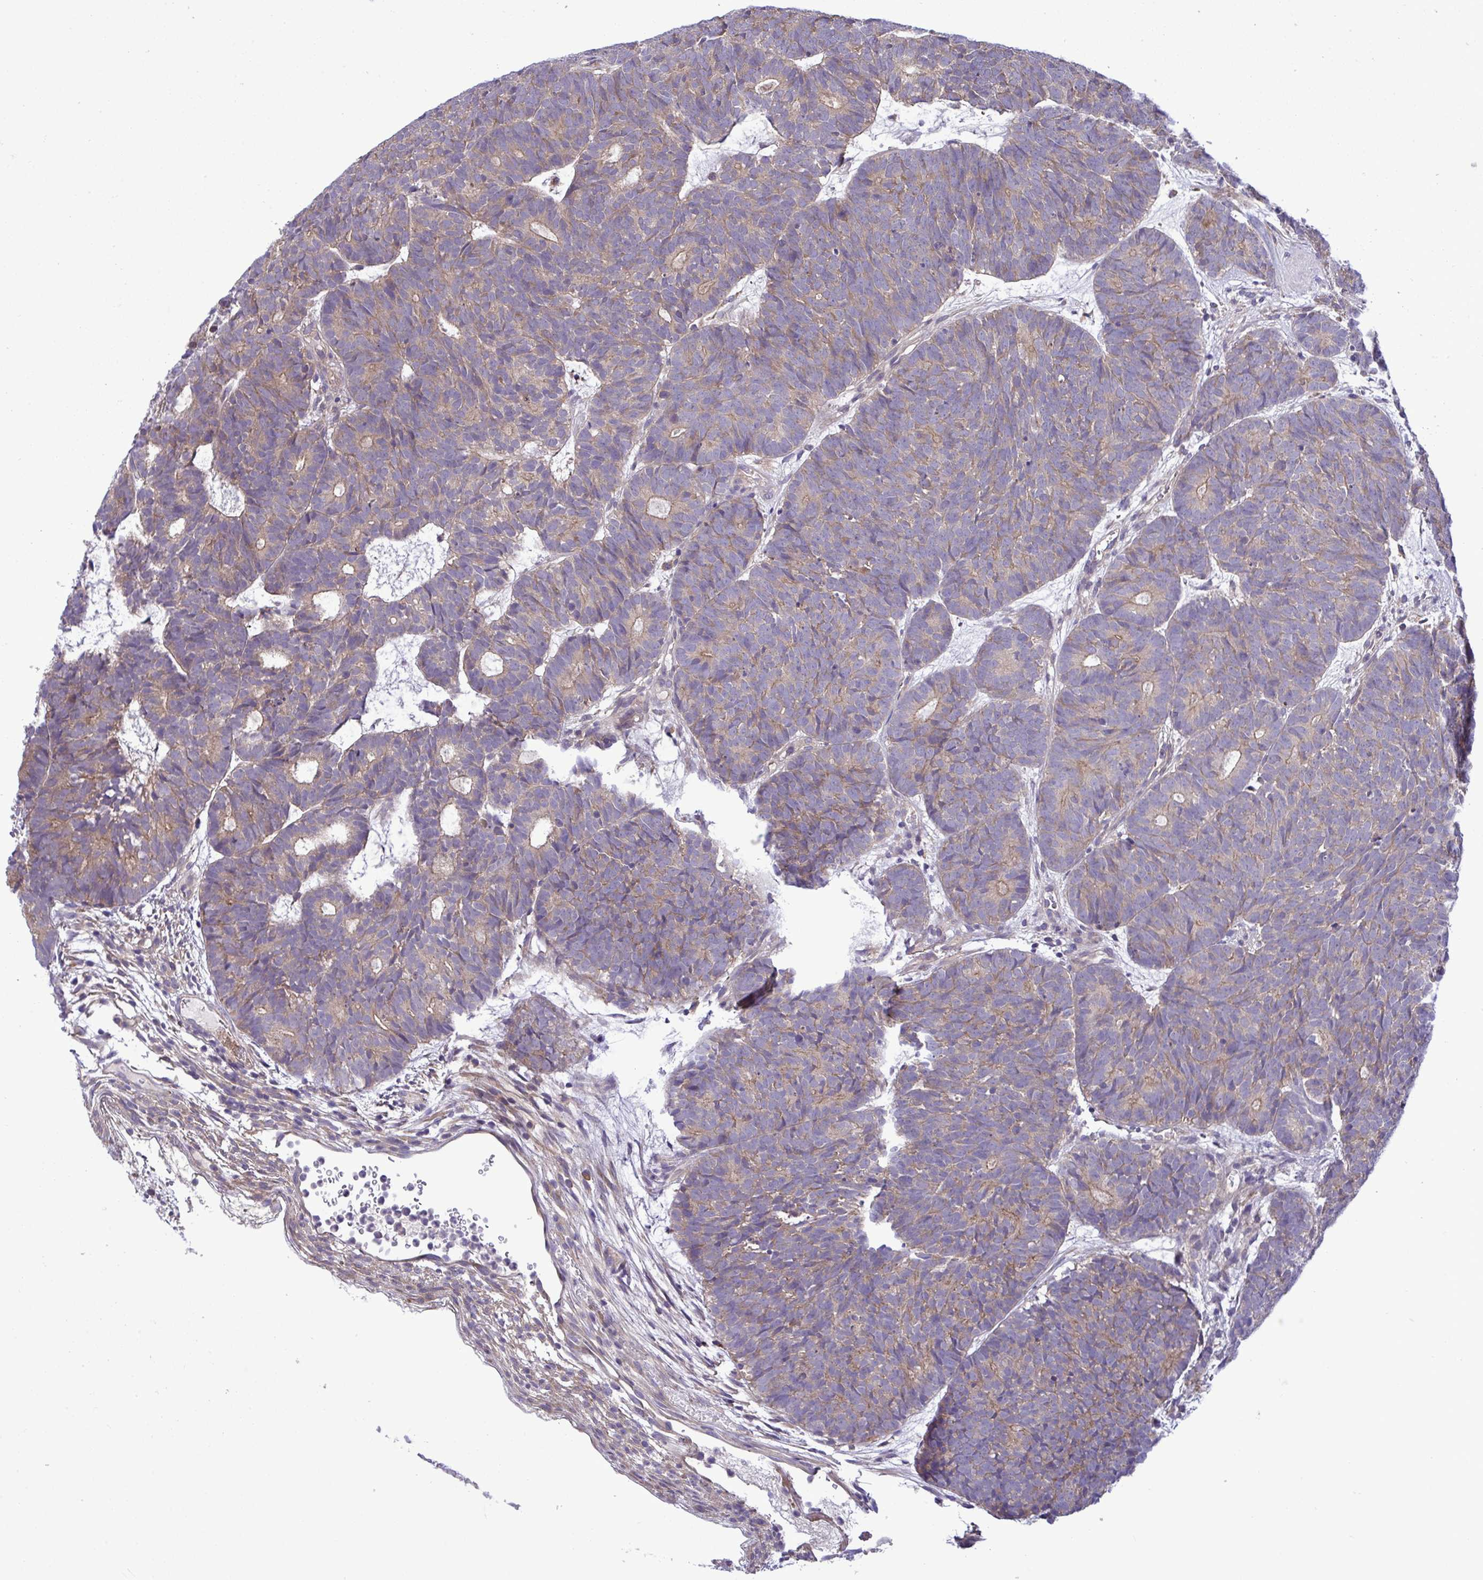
{"staining": {"intensity": "weak", "quantity": "<25%", "location": "cytoplasmic/membranous"}, "tissue": "head and neck cancer", "cell_type": "Tumor cells", "image_type": "cancer", "snomed": [{"axis": "morphology", "description": "Adenocarcinoma, NOS"}, {"axis": "topography", "description": "Head-Neck"}], "caption": "The immunohistochemistry image has no significant staining in tumor cells of adenocarcinoma (head and neck) tissue.", "gene": "GRB14", "patient": {"sex": "female", "age": 81}}